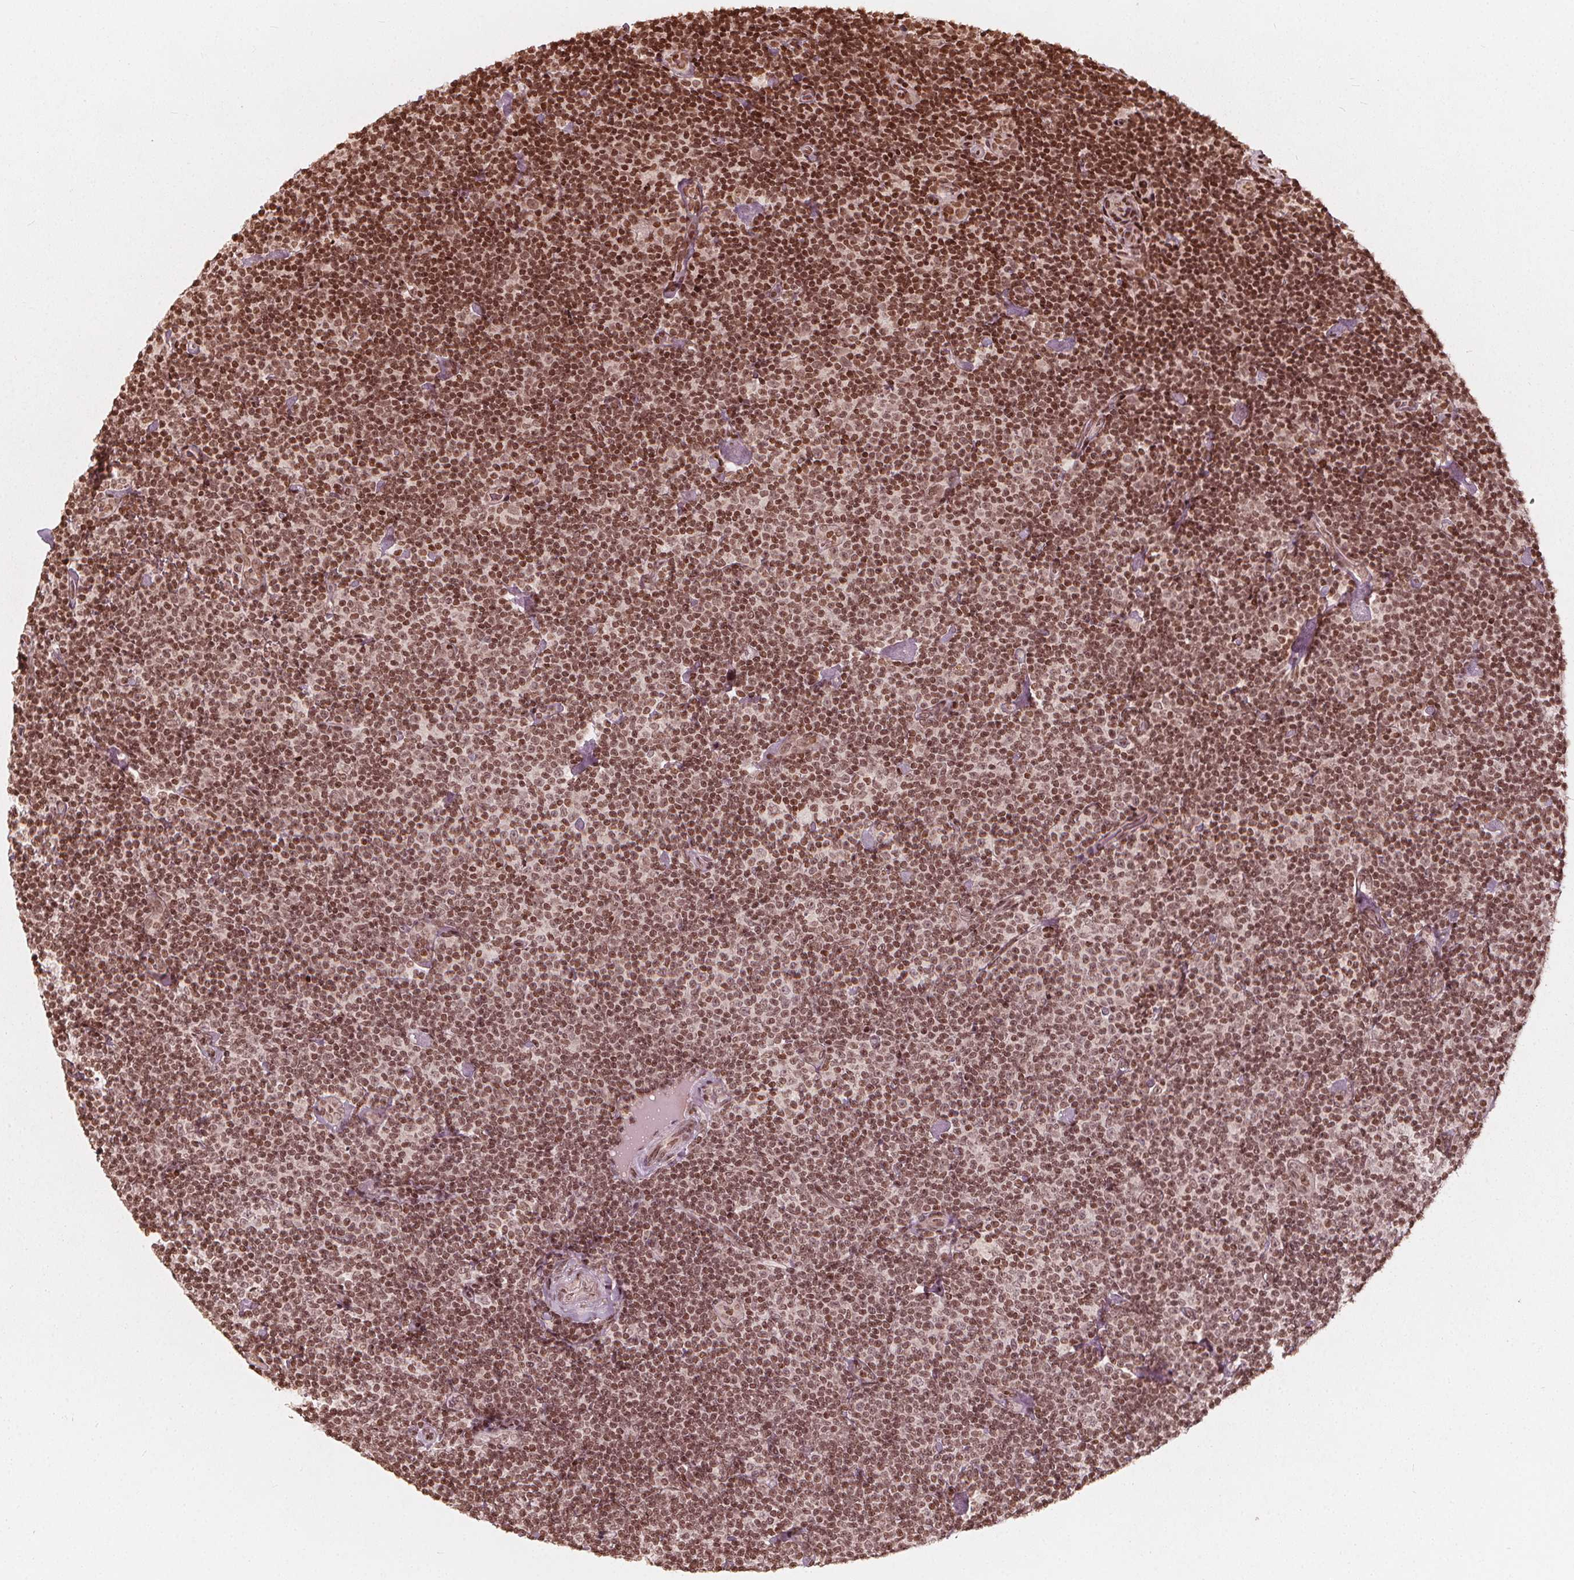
{"staining": {"intensity": "moderate", "quantity": ">75%", "location": "nuclear"}, "tissue": "lymphoma", "cell_type": "Tumor cells", "image_type": "cancer", "snomed": [{"axis": "morphology", "description": "Malignant lymphoma, non-Hodgkin's type, Low grade"}, {"axis": "topography", "description": "Lymph node"}], "caption": "Malignant lymphoma, non-Hodgkin's type (low-grade) stained with a protein marker displays moderate staining in tumor cells.", "gene": "H3C14", "patient": {"sex": "male", "age": 81}}